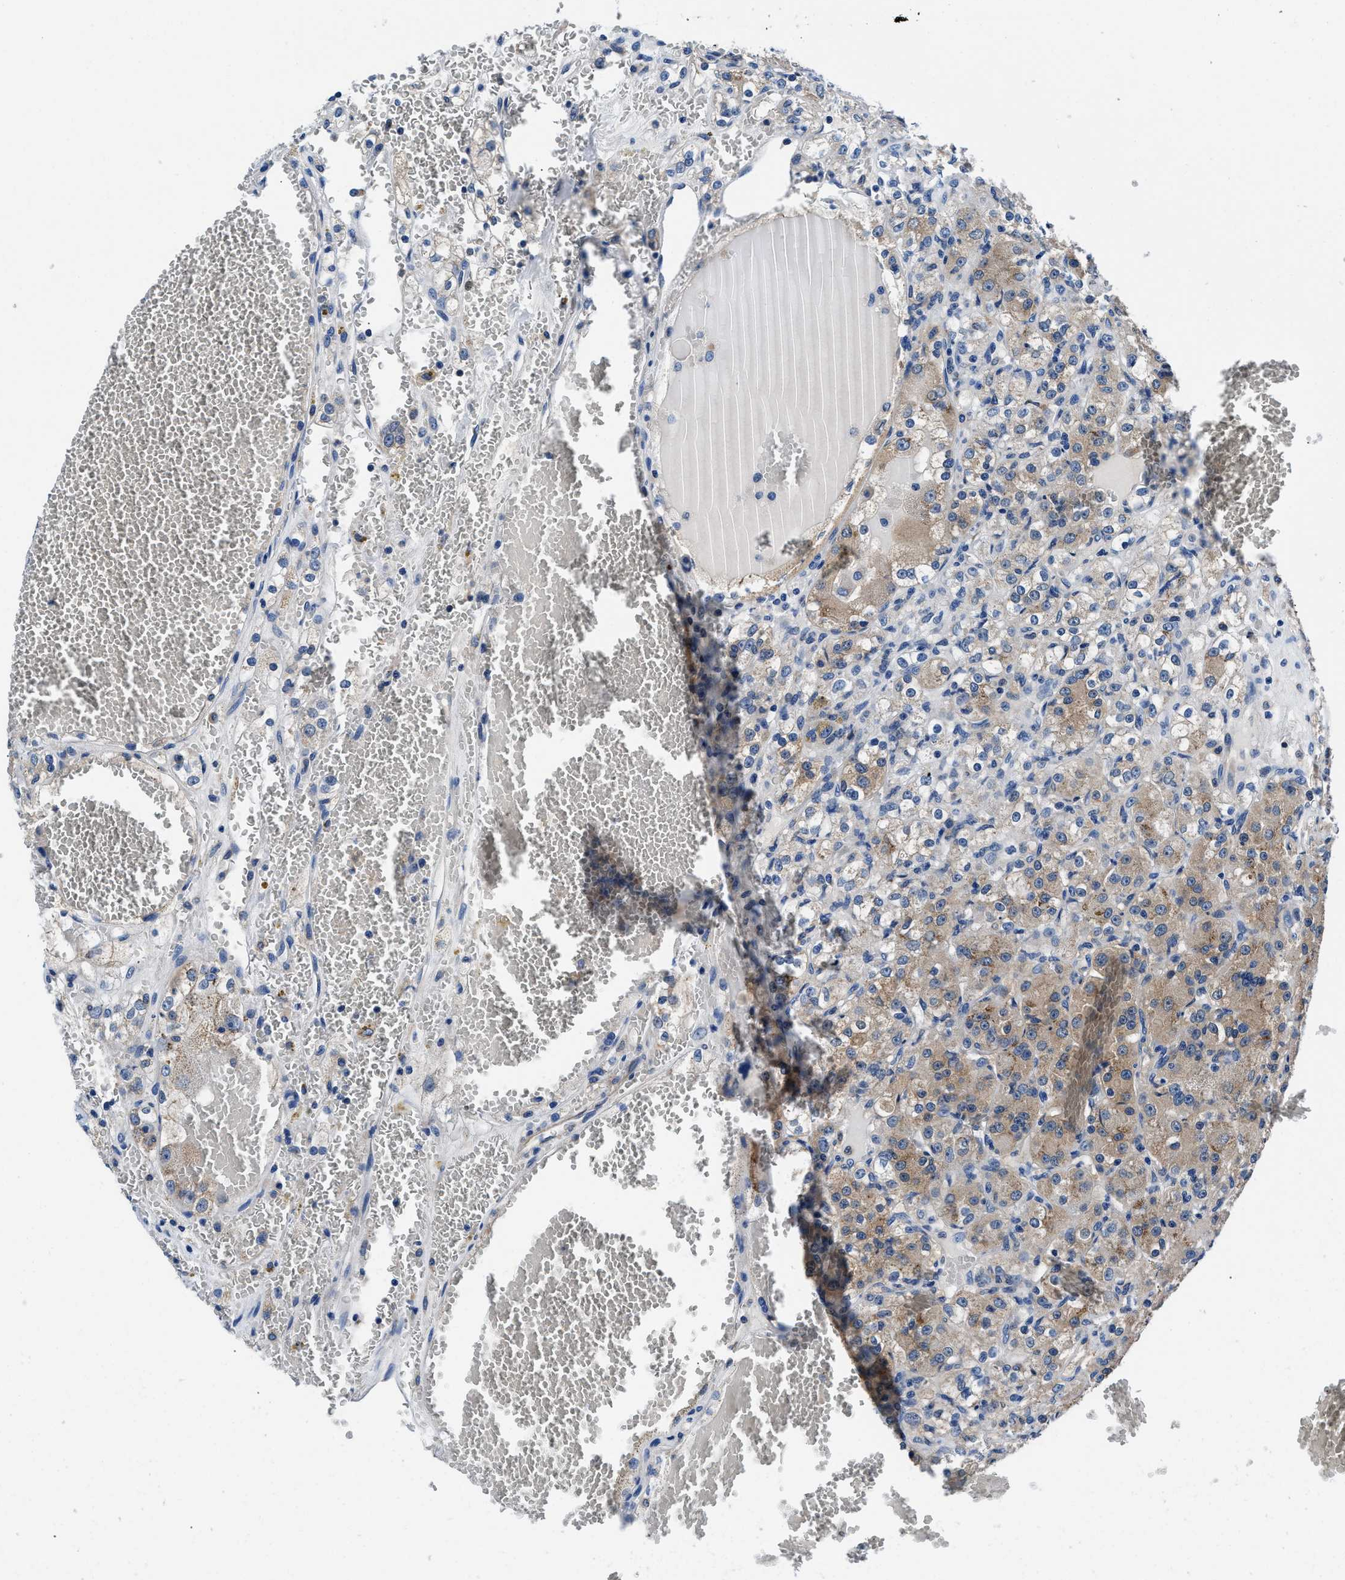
{"staining": {"intensity": "moderate", "quantity": "25%-75%", "location": "cytoplasmic/membranous"}, "tissue": "renal cancer", "cell_type": "Tumor cells", "image_type": "cancer", "snomed": [{"axis": "morphology", "description": "Normal tissue, NOS"}, {"axis": "morphology", "description": "Adenocarcinoma, NOS"}, {"axis": "topography", "description": "Kidney"}], "caption": "The histopathology image demonstrates staining of renal cancer, revealing moderate cytoplasmic/membranous protein expression (brown color) within tumor cells.", "gene": "NEU1", "patient": {"sex": "male", "age": 61}}